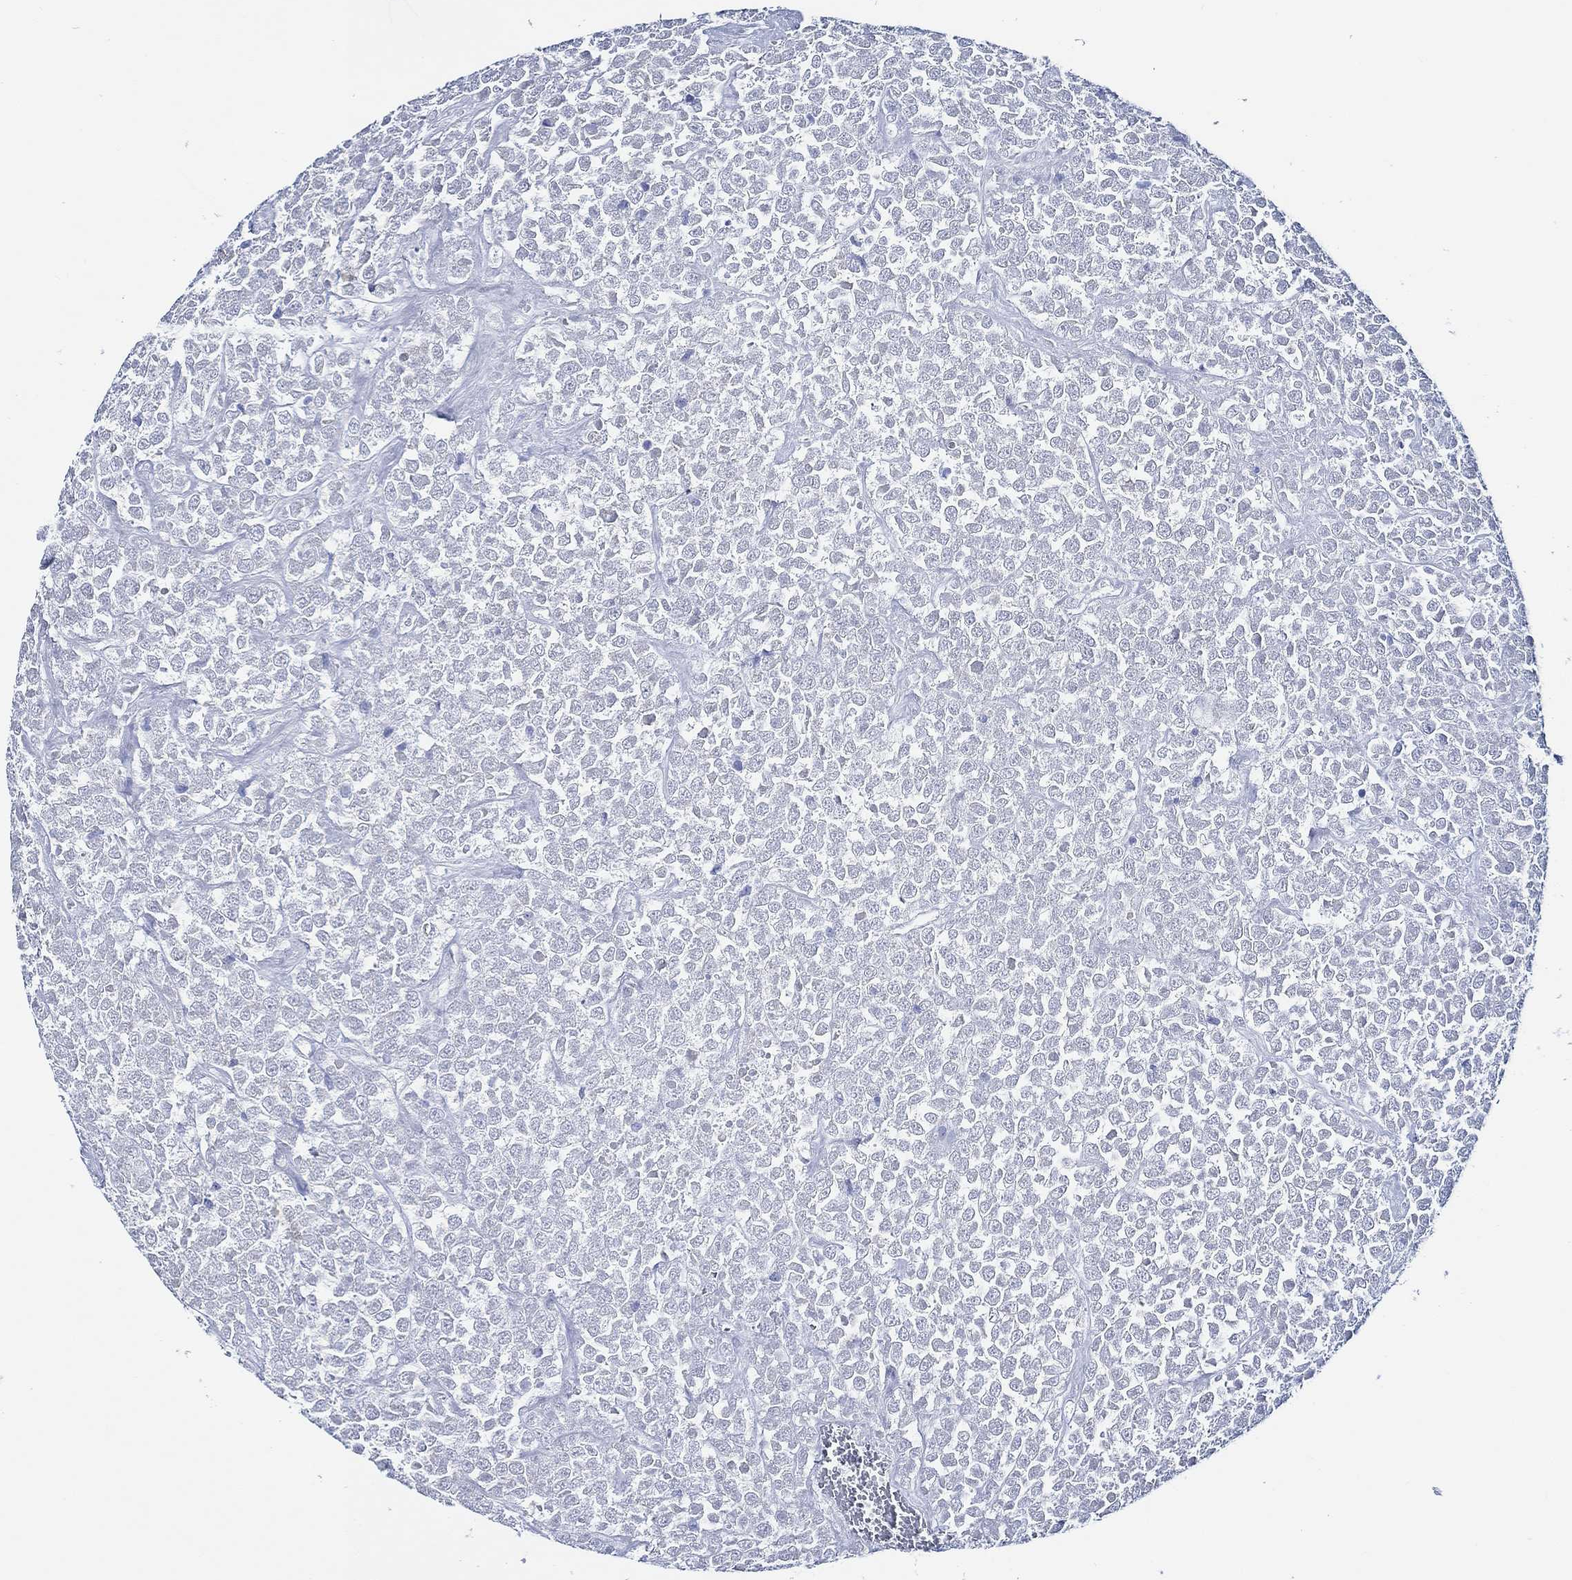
{"staining": {"intensity": "negative", "quantity": "none", "location": "none"}, "tissue": "testis cancer", "cell_type": "Tumor cells", "image_type": "cancer", "snomed": [{"axis": "morphology", "description": "Seminoma, NOS"}, {"axis": "topography", "description": "Testis"}], "caption": "Tumor cells are negative for brown protein staining in testis cancer (seminoma).", "gene": "WDR62", "patient": {"sex": "male", "age": 59}}